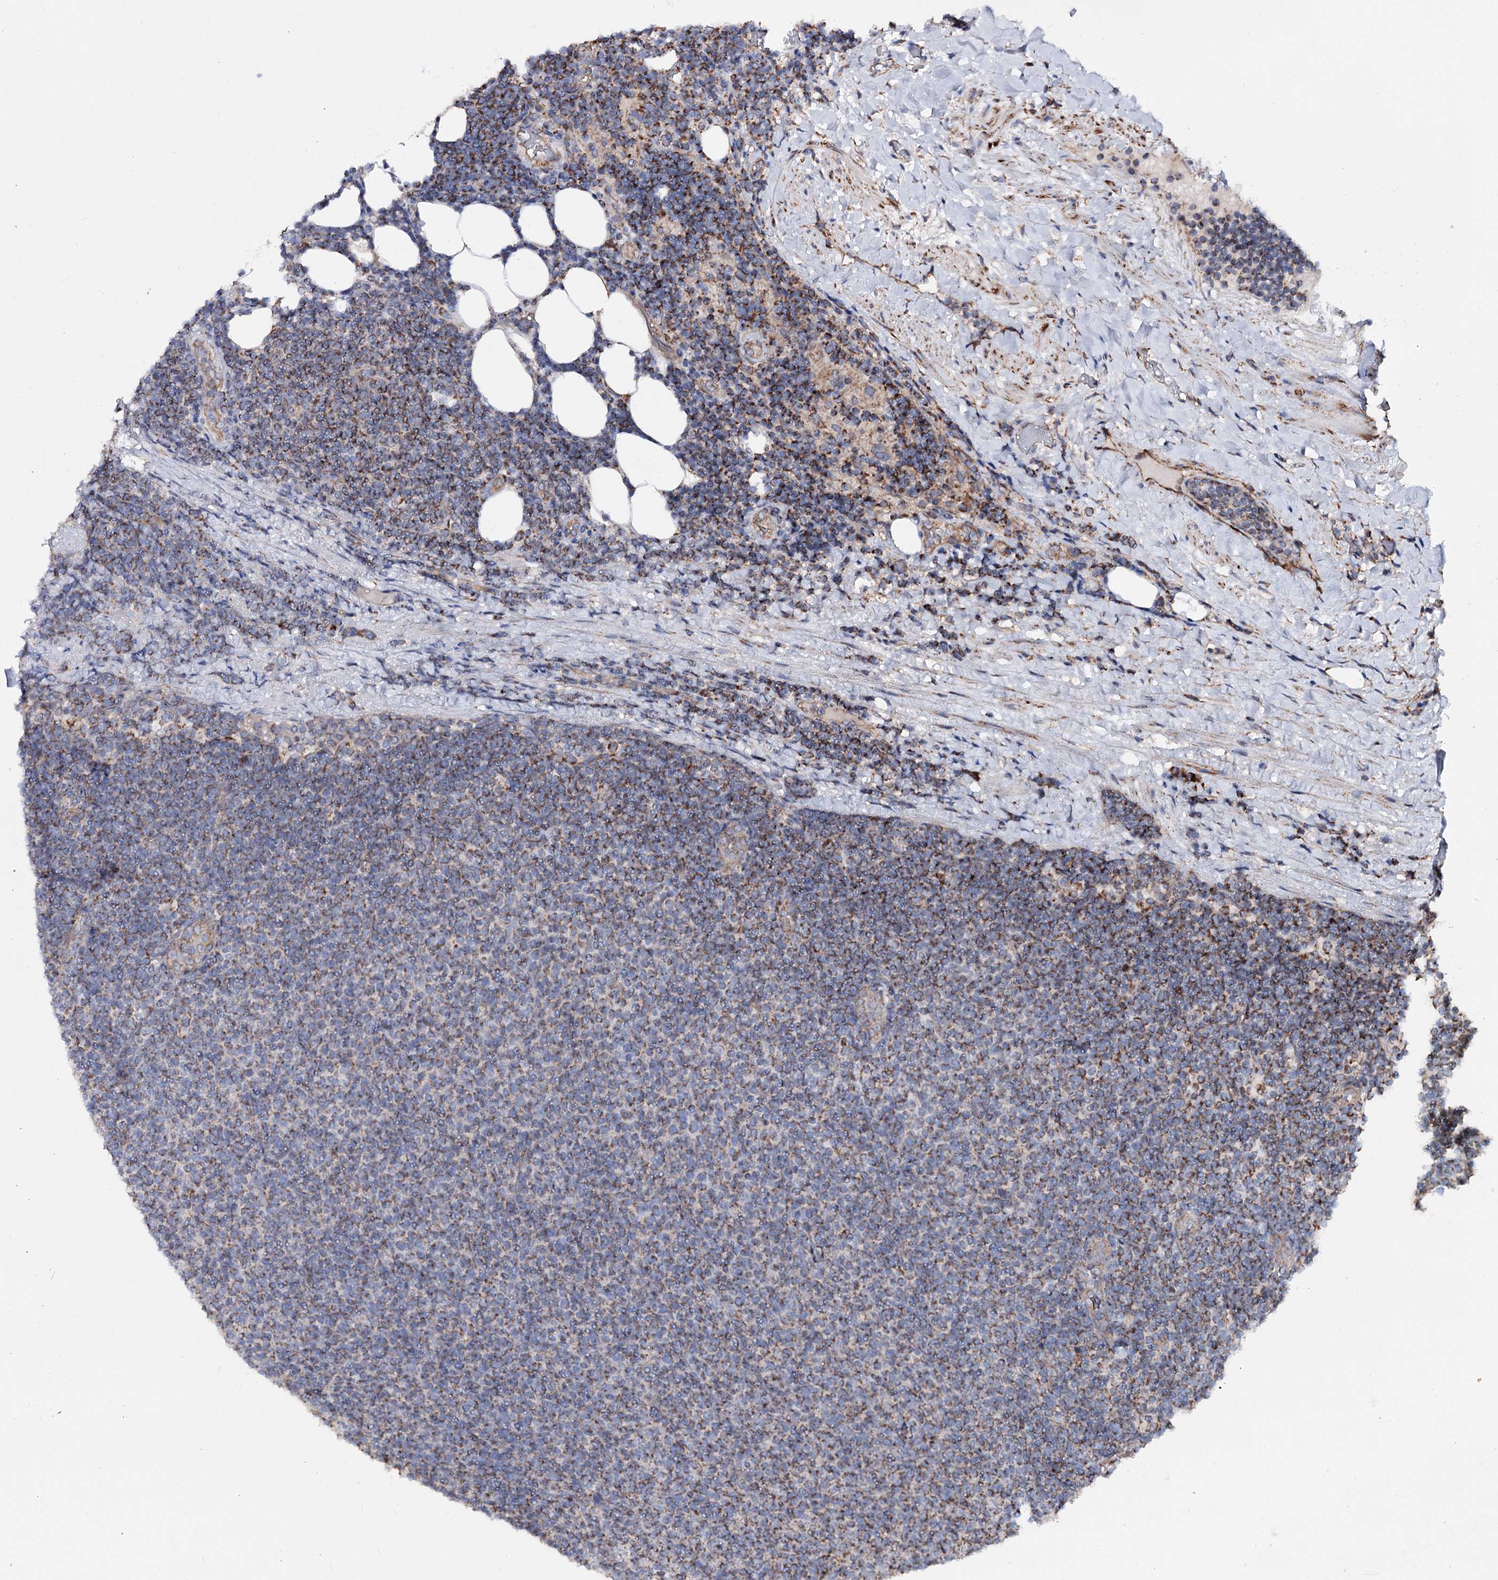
{"staining": {"intensity": "moderate", "quantity": "25%-75%", "location": "cytoplasmic/membranous"}, "tissue": "lymphoma", "cell_type": "Tumor cells", "image_type": "cancer", "snomed": [{"axis": "morphology", "description": "Malignant lymphoma, non-Hodgkin's type, Low grade"}, {"axis": "topography", "description": "Lymph node"}], "caption": "Immunohistochemical staining of malignant lymphoma, non-Hodgkin's type (low-grade) demonstrates moderate cytoplasmic/membranous protein expression in approximately 25%-75% of tumor cells.", "gene": "MSANTD2", "patient": {"sex": "male", "age": 66}}